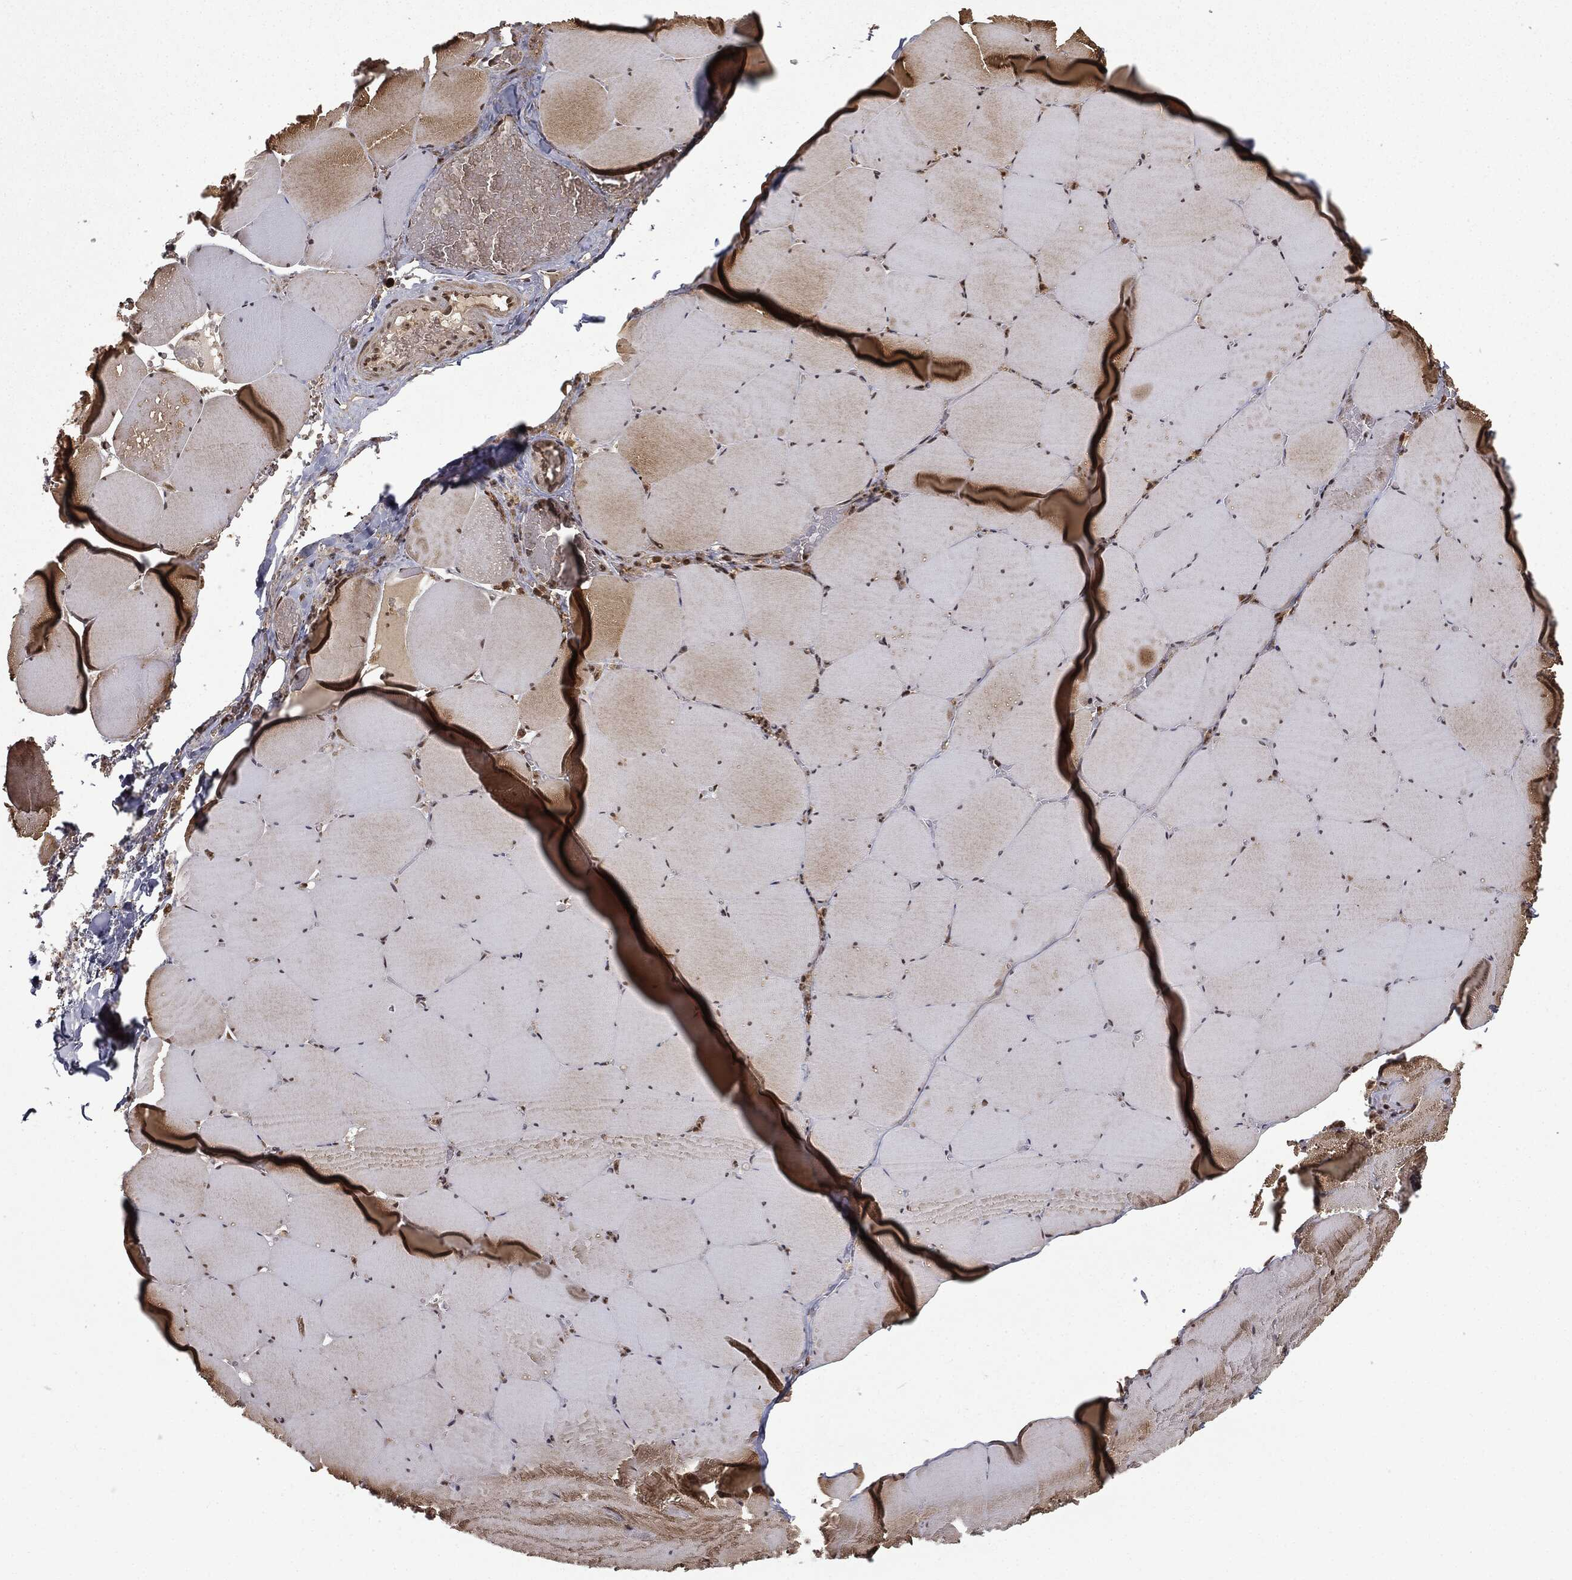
{"staining": {"intensity": "moderate", "quantity": "25%-75%", "location": "cytoplasmic/membranous"}, "tissue": "skeletal muscle", "cell_type": "Myocytes", "image_type": "normal", "snomed": [{"axis": "morphology", "description": "Normal tissue, NOS"}, {"axis": "morphology", "description": "Malignant melanoma, Metastatic site"}, {"axis": "topography", "description": "Skeletal muscle"}], "caption": "Benign skeletal muscle was stained to show a protein in brown. There is medium levels of moderate cytoplasmic/membranous expression in about 25%-75% of myocytes.", "gene": "ZNHIT6", "patient": {"sex": "male", "age": 50}}